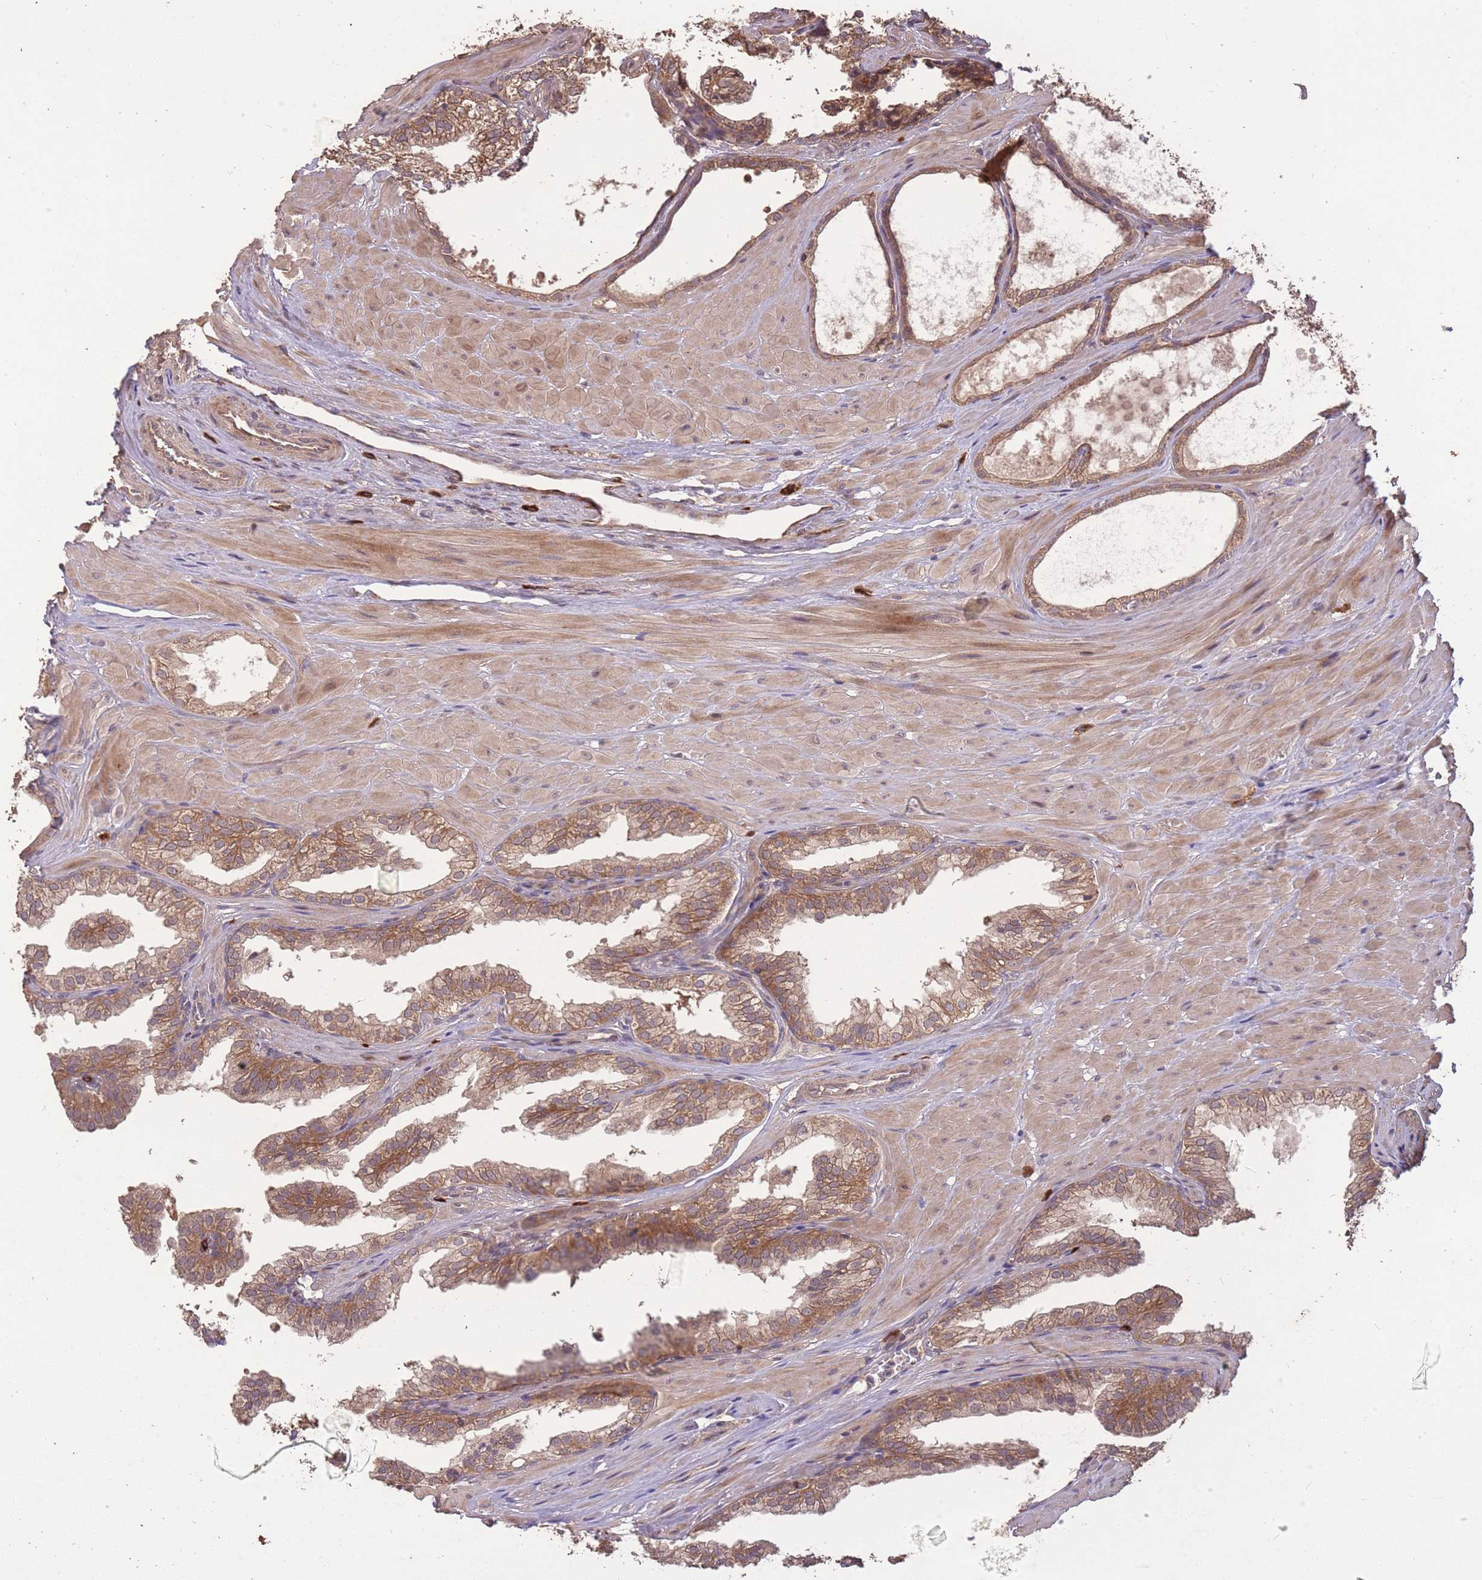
{"staining": {"intensity": "strong", "quantity": ">75%", "location": "cytoplasmic/membranous"}, "tissue": "prostate", "cell_type": "Glandular cells", "image_type": "normal", "snomed": [{"axis": "morphology", "description": "Normal tissue, NOS"}, {"axis": "topography", "description": "Prostate"}, {"axis": "topography", "description": "Peripheral nerve tissue"}], "caption": "Prostate stained for a protein demonstrates strong cytoplasmic/membranous positivity in glandular cells. The staining was performed using DAB (3,3'-diaminobenzidine), with brown indicating positive protein expression. Nuclei are stained blue with hematoxylin.", "gene": "ERBB3", "patient": {"sex": "male", "age": 55}}